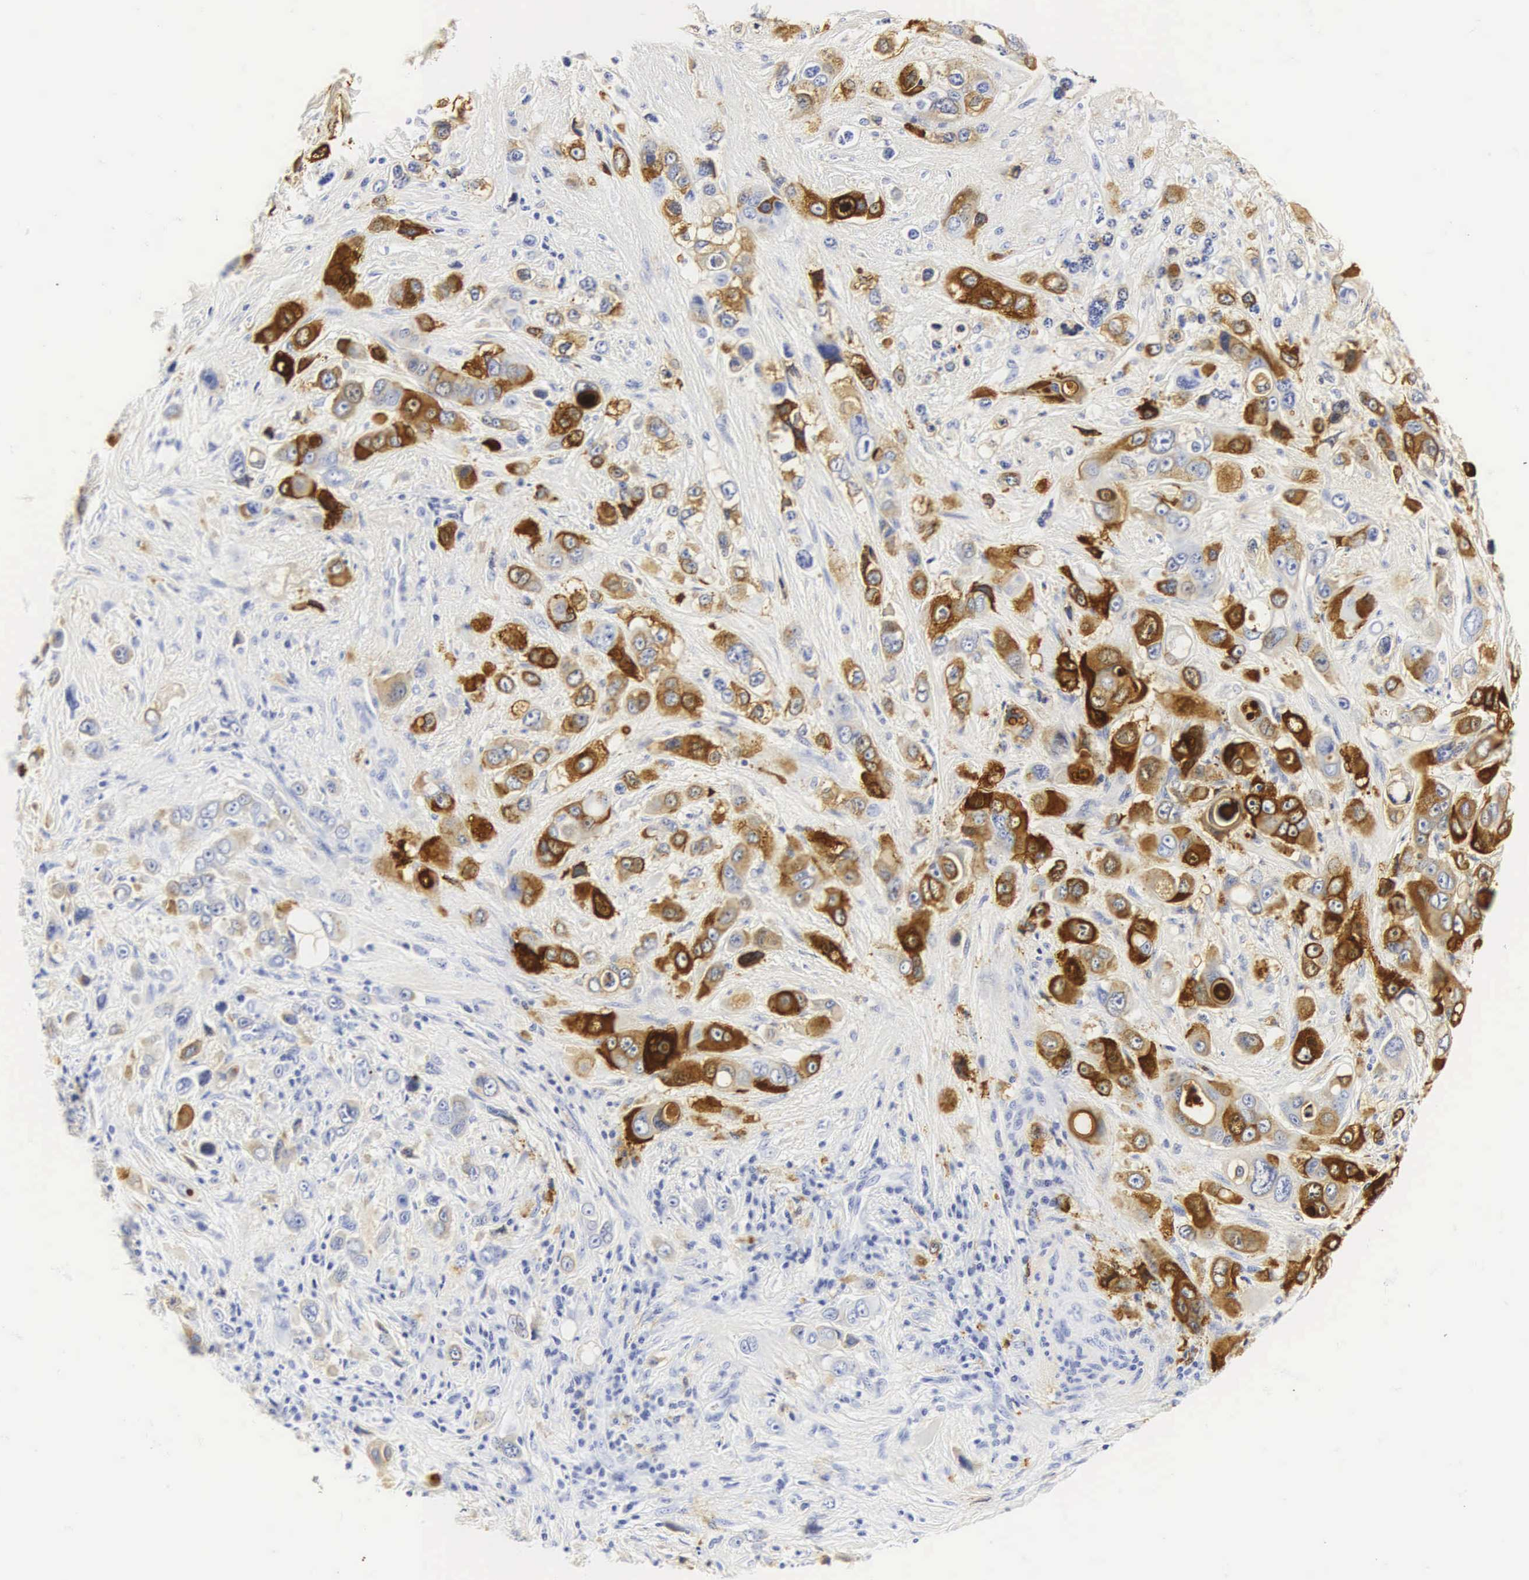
{"staining": {"intensity": "moderate", "quantity": "25%-75%", "location": "cytoplasmic/membranous"}, "tissue": "liver cancer", "cell_type": "Tumor cells", "image_type": "cancer", "snomed": [{"axis": "morphology", "description": "Cholangiocarcinoma"}, {"axis": "topography", "description": "Liver"}], "caption": "High-power microscopy captured an immunohistochemistry micrograph of liver cholangiocarcinoma, revealing moderate cytoplasmic/membranous positivity in approximately 25%-75% of tumor cells.", "gene": "CGB3", "patient": {"sex": "female", "age": 79}}